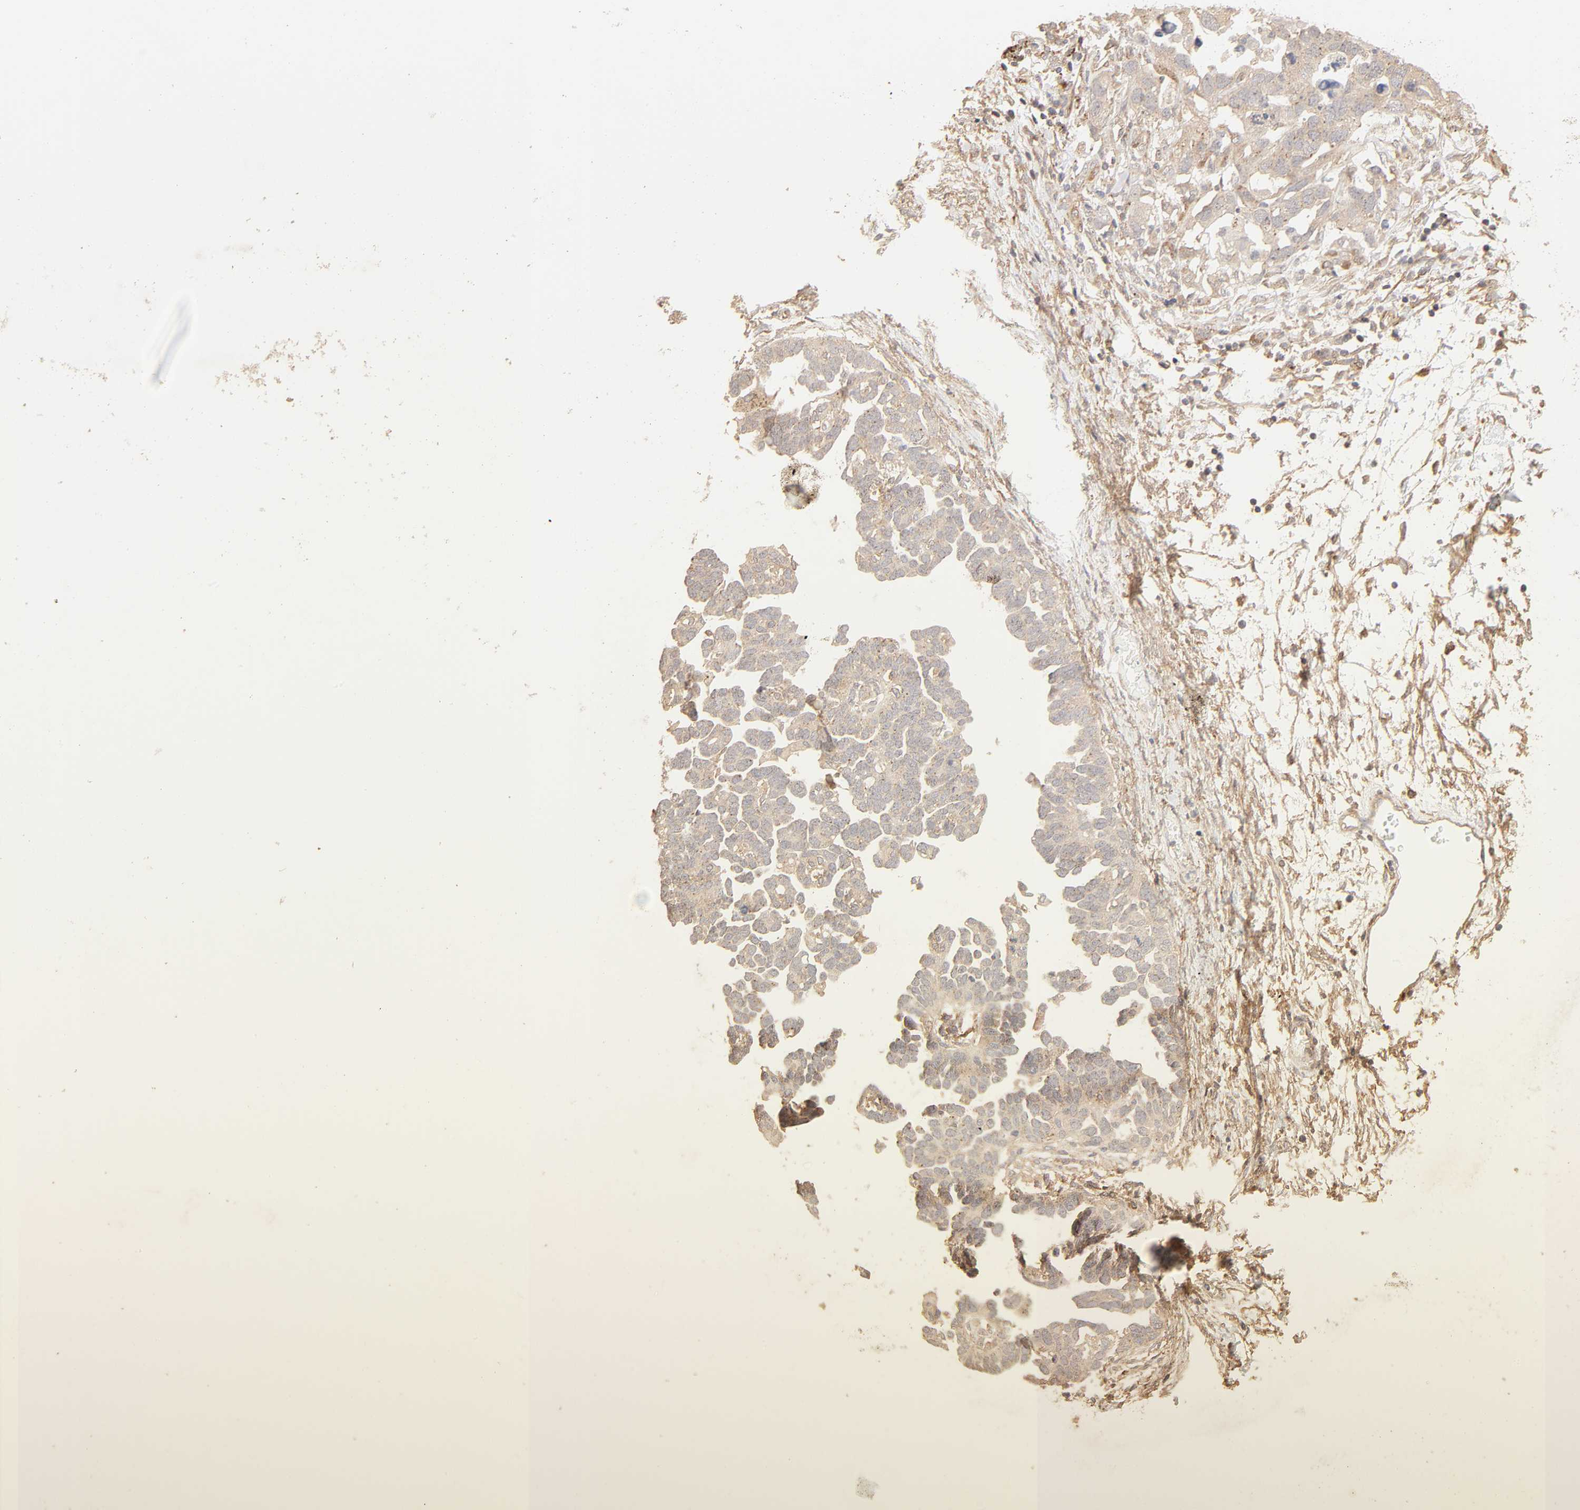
{"staining": {"intensity": "weak", "quantity": "25%-75%", "location": "cytoplasmic/membranous"}, "tissue": "ovarian cancer", "cell_type": "Tumor cells", "image_type": "cancer", "snomed": [{"axis": "morphology", "description": "Cystadenocarcinoma, serous, NOS"}, {"axis": "topography", "description": "Ovary"}], "caption": "Immunohistochemistry (IHC) histopathology image of human ovarian cancer stained for a protein (brown), which reveals low levels of weak cytoplasmic/membranous positivity in about 25%-75% of tumor cells.", "gene": "EPS8", "patient": {"sex": "female", "age": 54}}